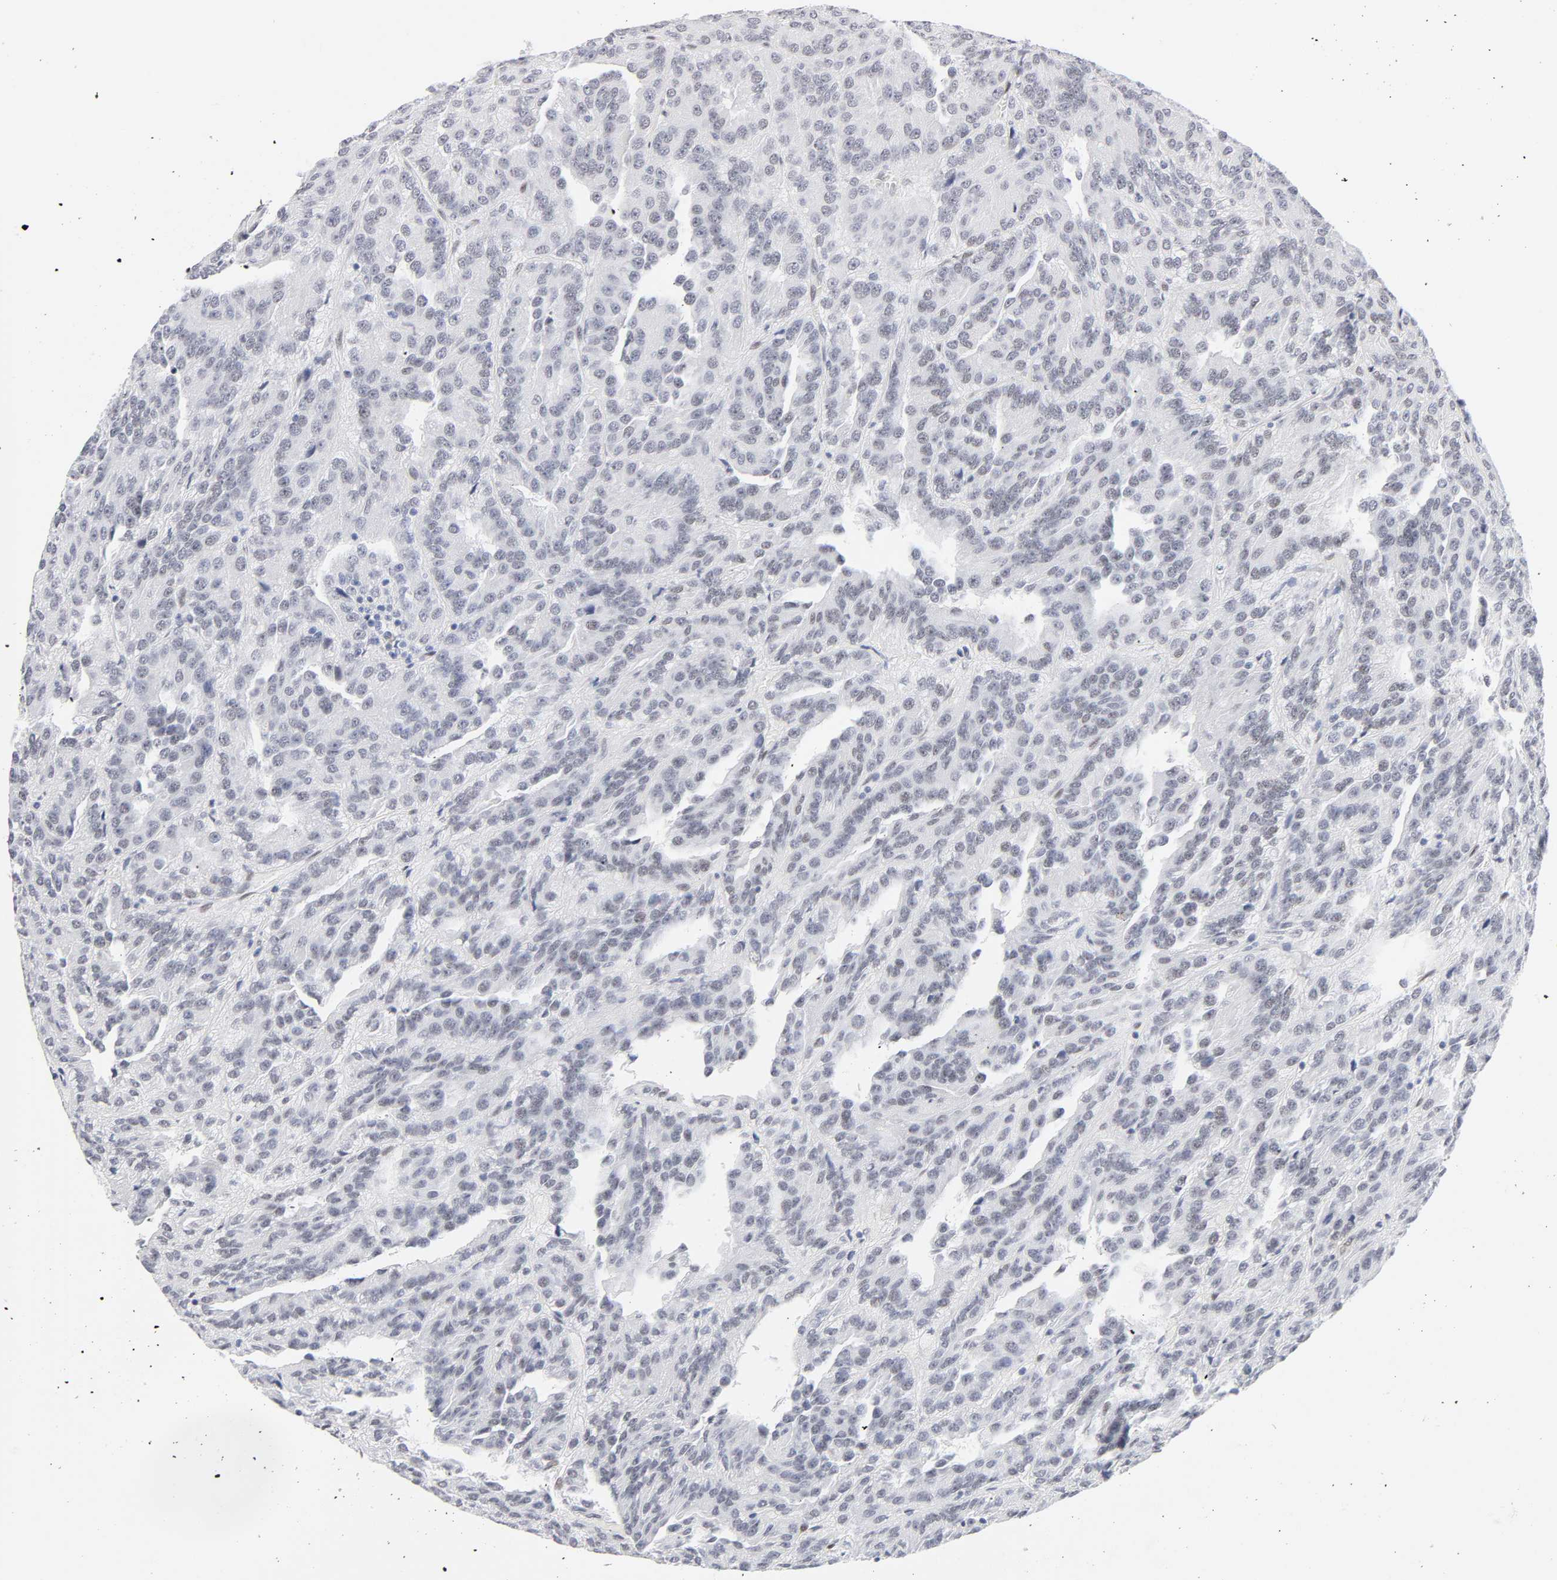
{"staining": {"intensity": "negative", "quantity": "none", "location": "none"}, "tissue": "renal cancer", "cell_type": "Tumor cells", "image_type": "cancer", "snomed": [{"axis": "morphology", "description": "Adenocarcinoma, NOS"}, {"axis": "topography", "description": "Kidney"}], "caption": "Human renal adenocarcinoma stained for a protein using immunohistochemistry (IHC) reveals no positivity in tumor cells.", "gene": "NFIC", "patient": {"sex": "male", "age": 46}}